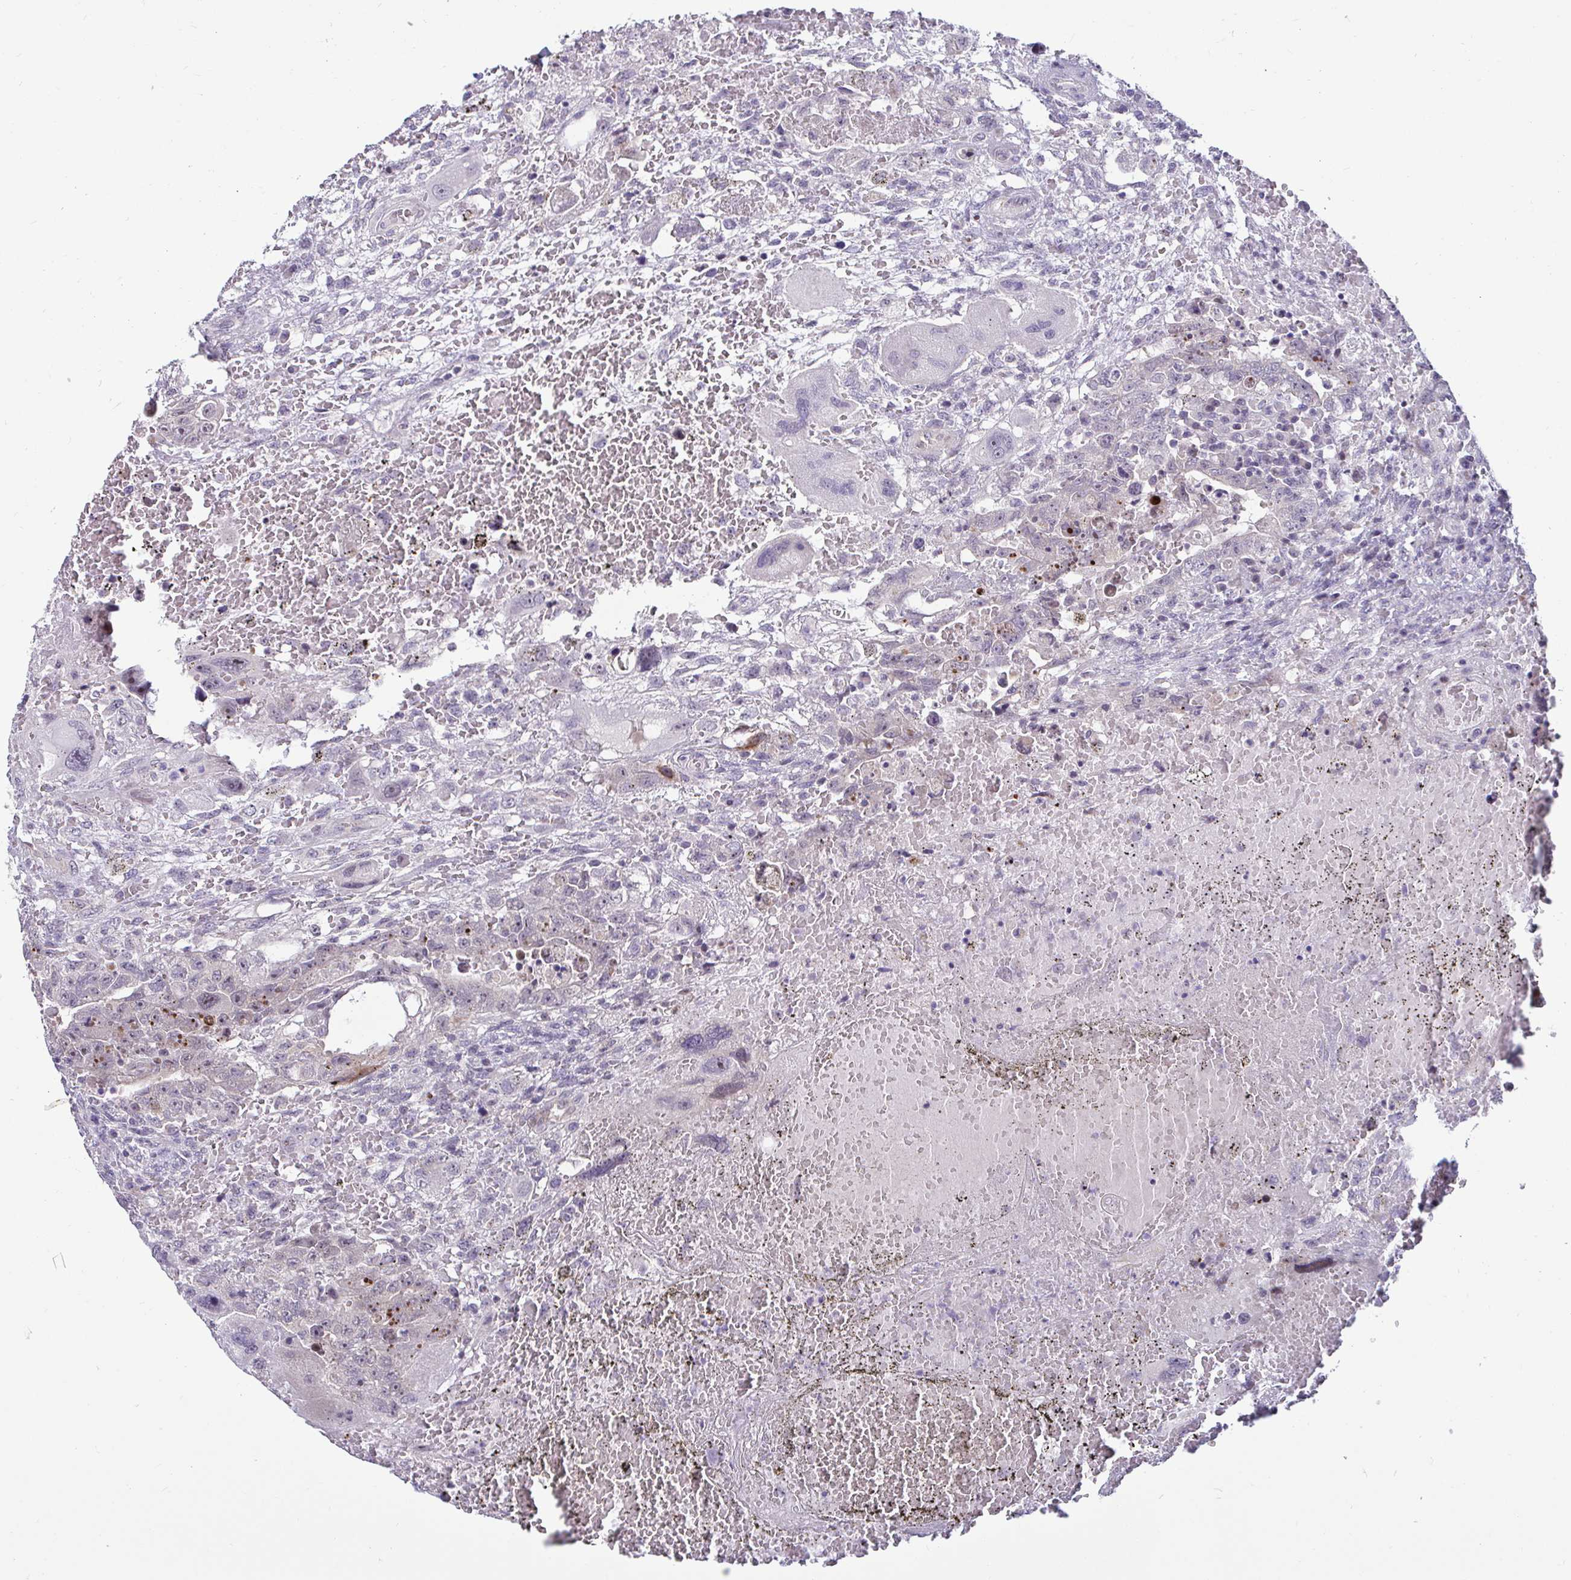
{"staining": {"intensity": "negative", "quantity": "none", "location": "none"}, "tissue": "testis cancer", "cell_type": "Tumor cells", "image_type": "cancer", "snomed": [{"axis": "morphology", "description": "Carcinoma, Embryonal, NOS"}, {"axis": "topography", "description": "Testis"}], "caption": "Immunohistochemical staining of human testis cancer (embryonal carcinoma) shows no significant staining in tumor cells.", "gene": "GSTM1", "patient": {"sex": "male", "age": 26}}